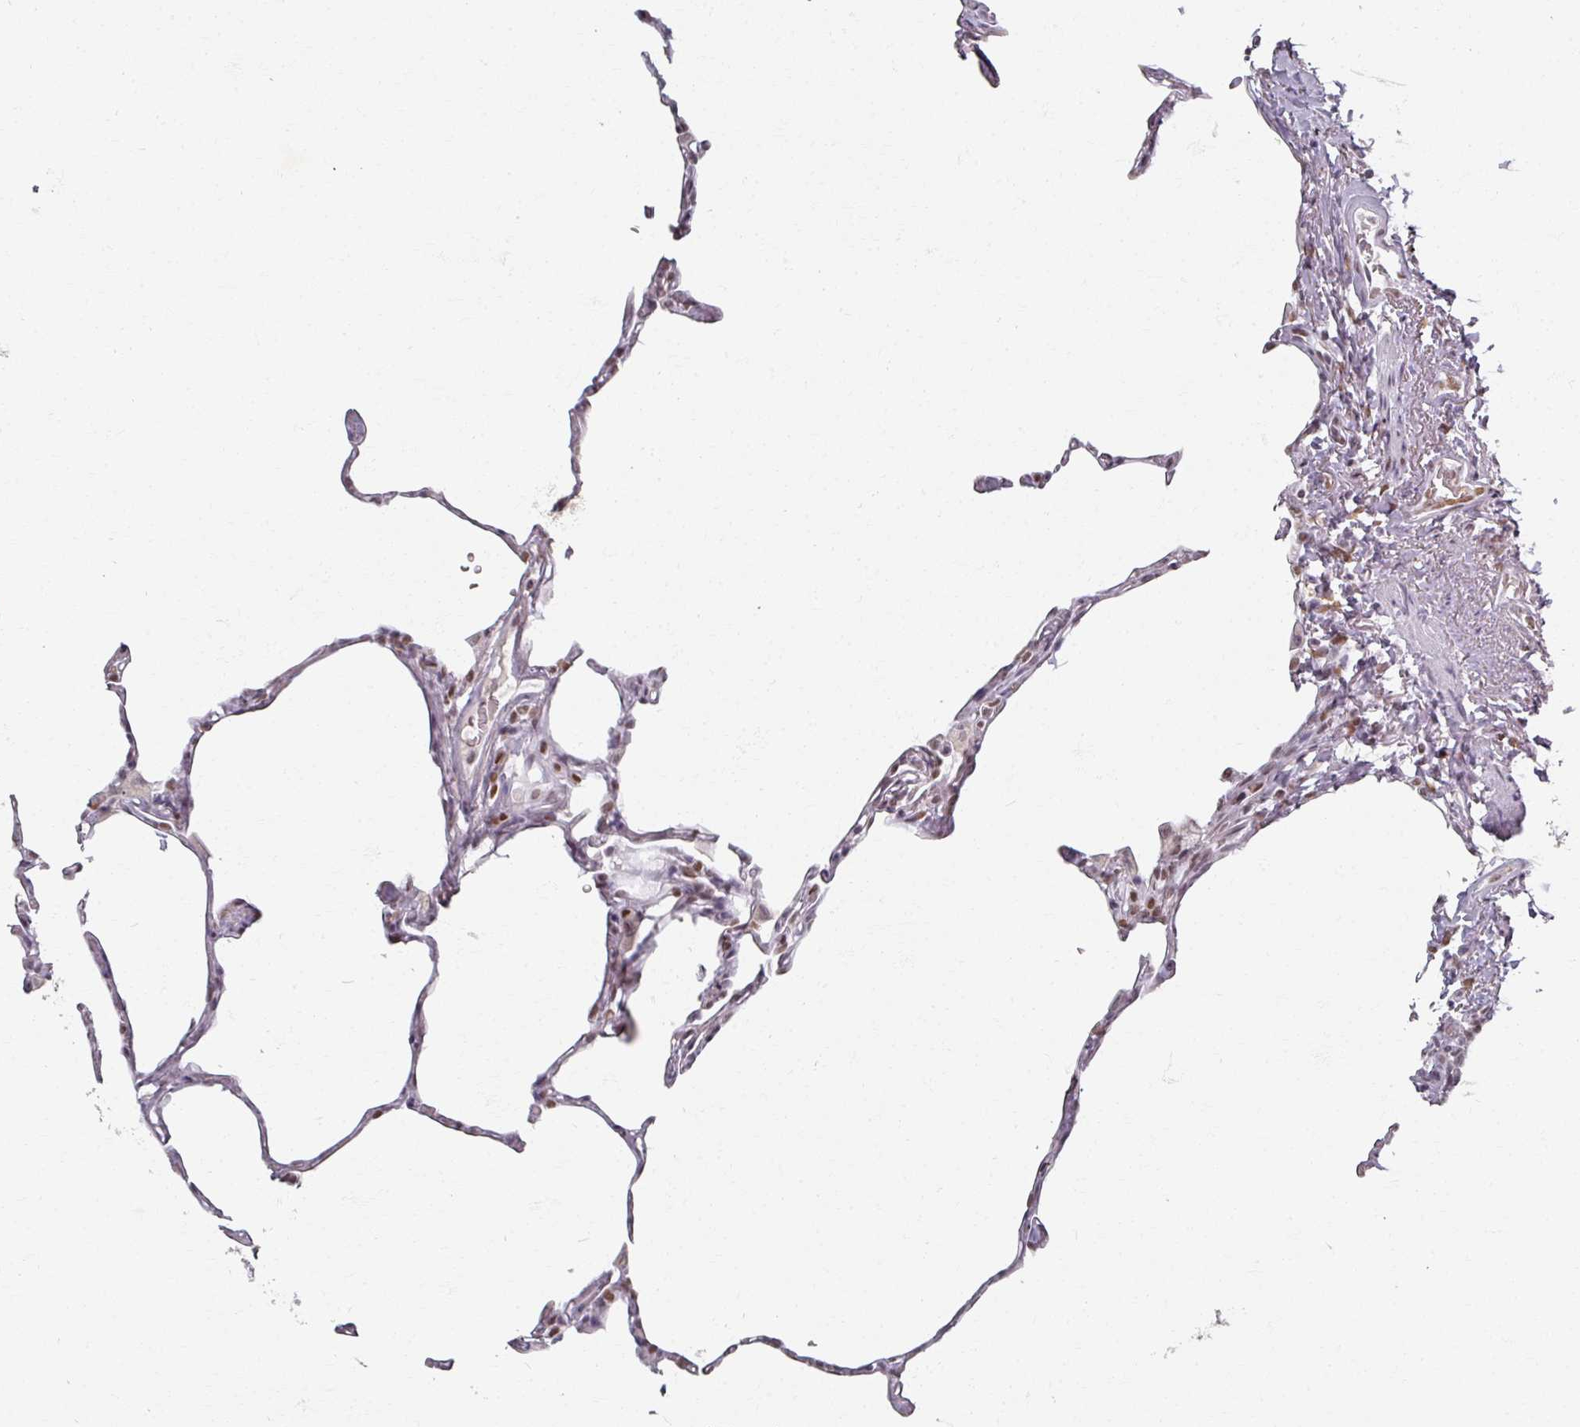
{"staining": {"intensity": "moderate", "quantity": "25%-75%", "location": "nuclear"}, "tissue": "lung", "cell_type": "Alveolar cells", "image_type": "normal", "snomed": [{"axis": "morphology", "description": "Normal tissue, NOS"}, {"axis": "topography", "description": "Lung"}], "caption": "Lung stained for a protein (brown) shows moderate nuclear positive staining in approximately 25%-75% of alveolar cells.", "gene": "RIPOR3", "patient": {"sex": "male", "age": 65}}